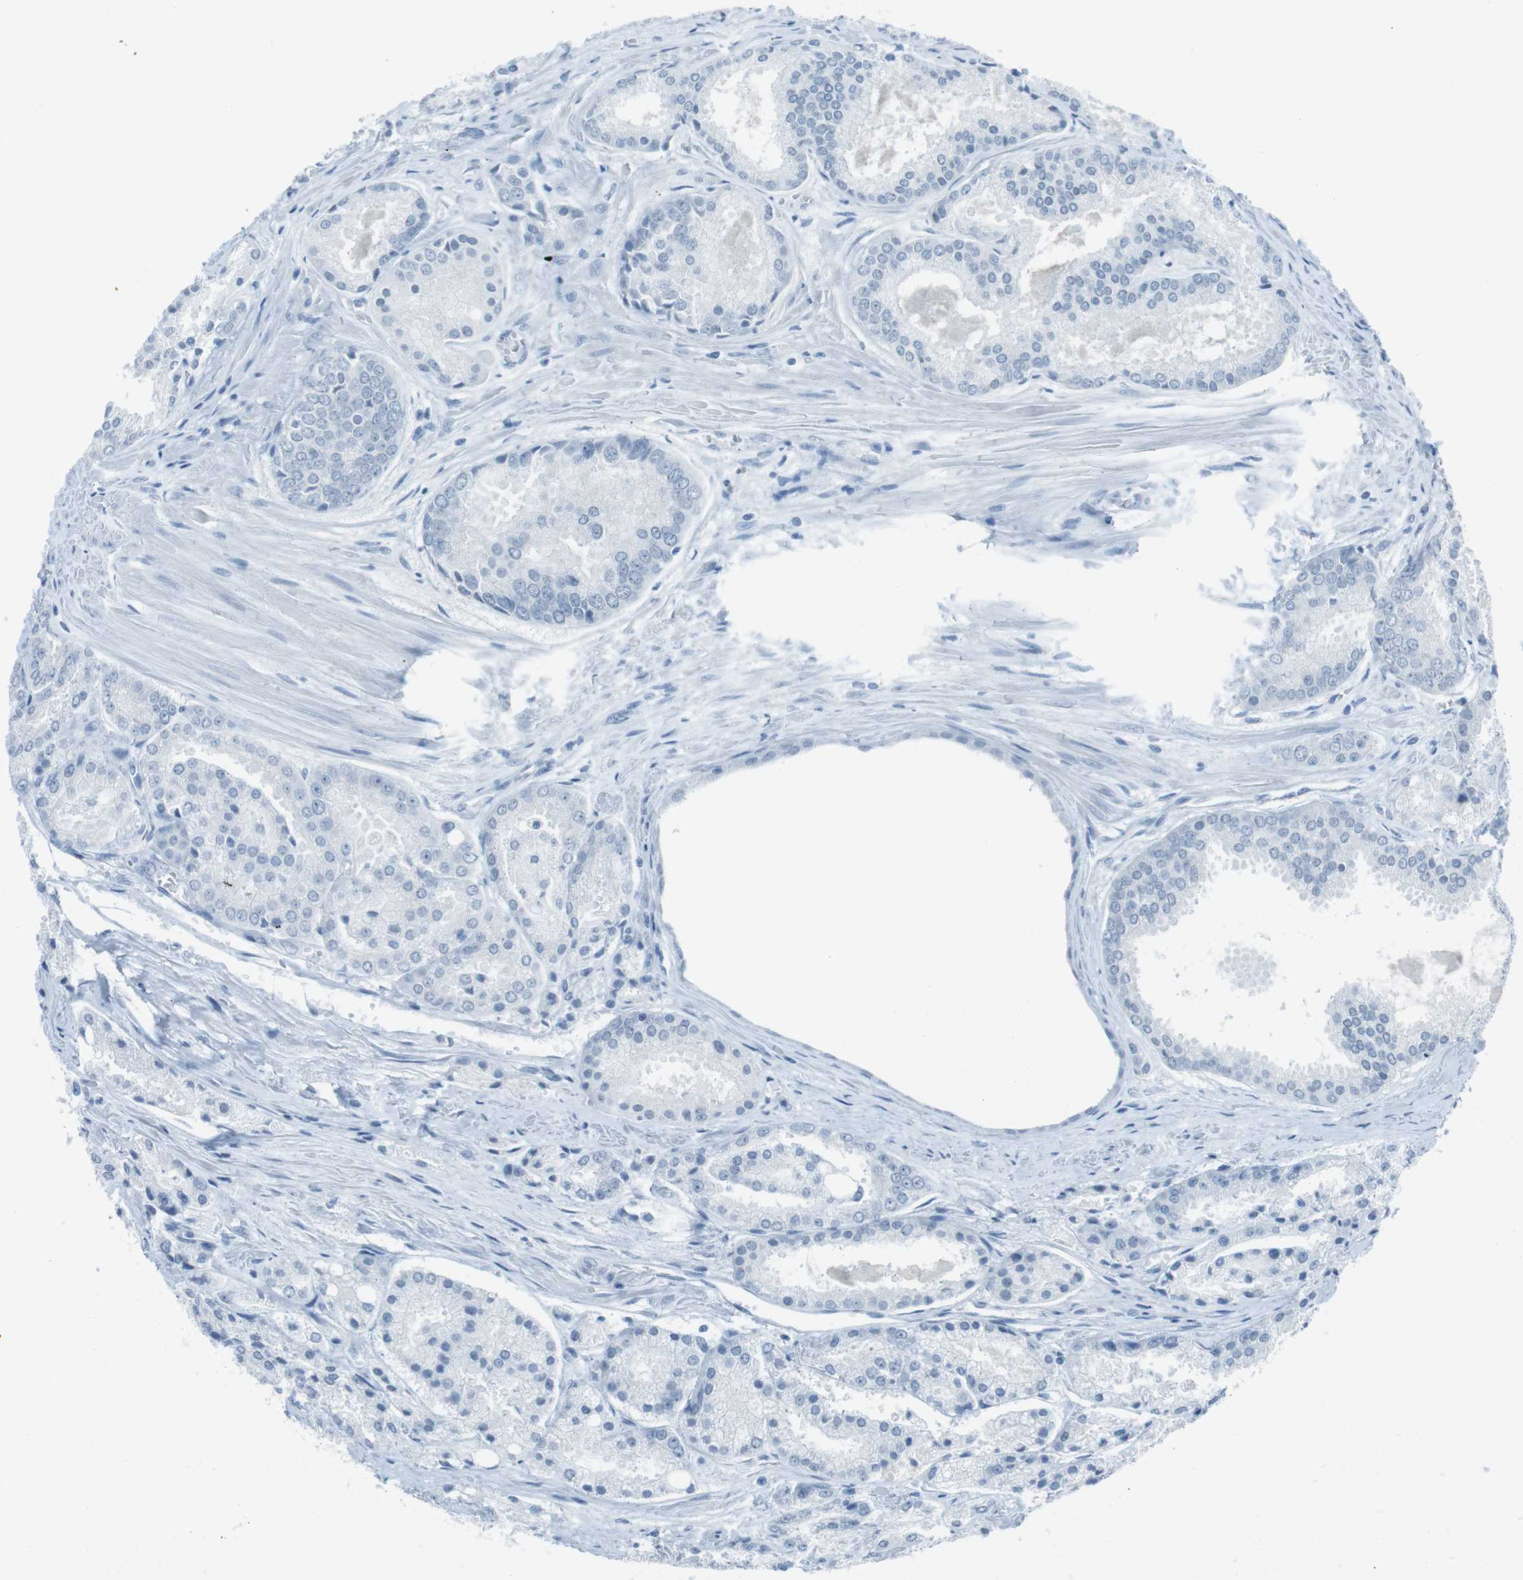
{"staining": {"intensity": "negative", "quantity": "none", "location": "none"}, "tissue": "prostate cancer", "cell_type": "Tumor cells", "image_type": "cancer", "snomed": [{"axis": "morphology", "description": "Adenocarcinoma, Low grade"}, {"axis": "topography", "description": "Prostate"}], "caption": "Immunohistochemical staining of human low-grade adenocarcinoma (prostate) shows no significant staining in tumor cells.", "gene": "TMEM207", "patient": {"sex": "male", "age": 64}}